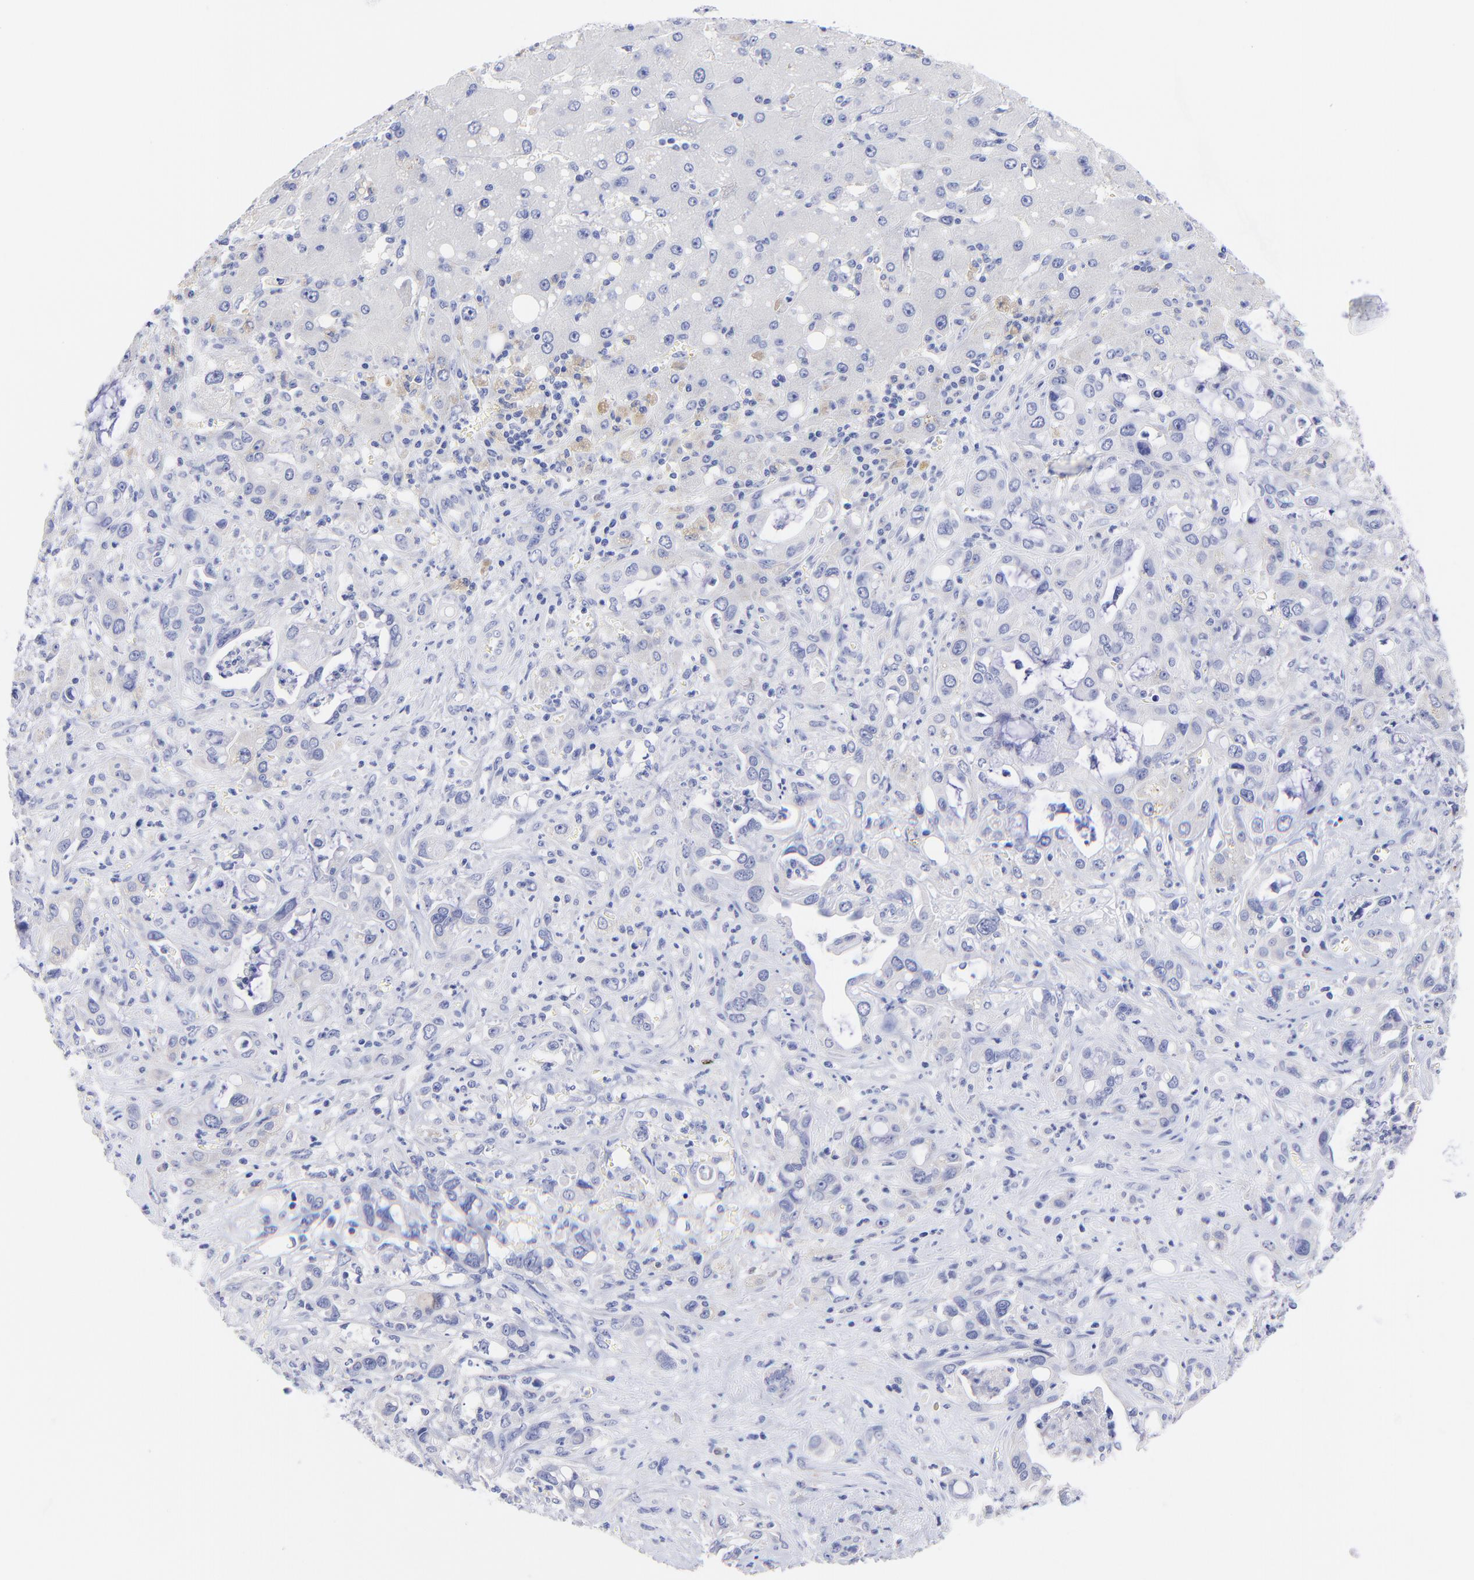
{"staining": {"intensity": "negative", "quantity": "none", "location": "none"}, "tissue": "liver cancer", "cell_type": "Tumor cells", "image_type": "cancer", "snomed": [{"axis": "morphology", "description": "Cholangiocarcinoma"}, {"axis": "topography", "description": "Liver"}], "caption": "High magnification brightfield microscopy of cholangiocarcinoma (liver) stained with DAB (3,3'-diaminobenzidine) (brown) and counterstained with hematoxylin (blue): tumor cells show no significant staining.", "gene": "RAB3A", "patient": {"sex": "female", "age": 65}}